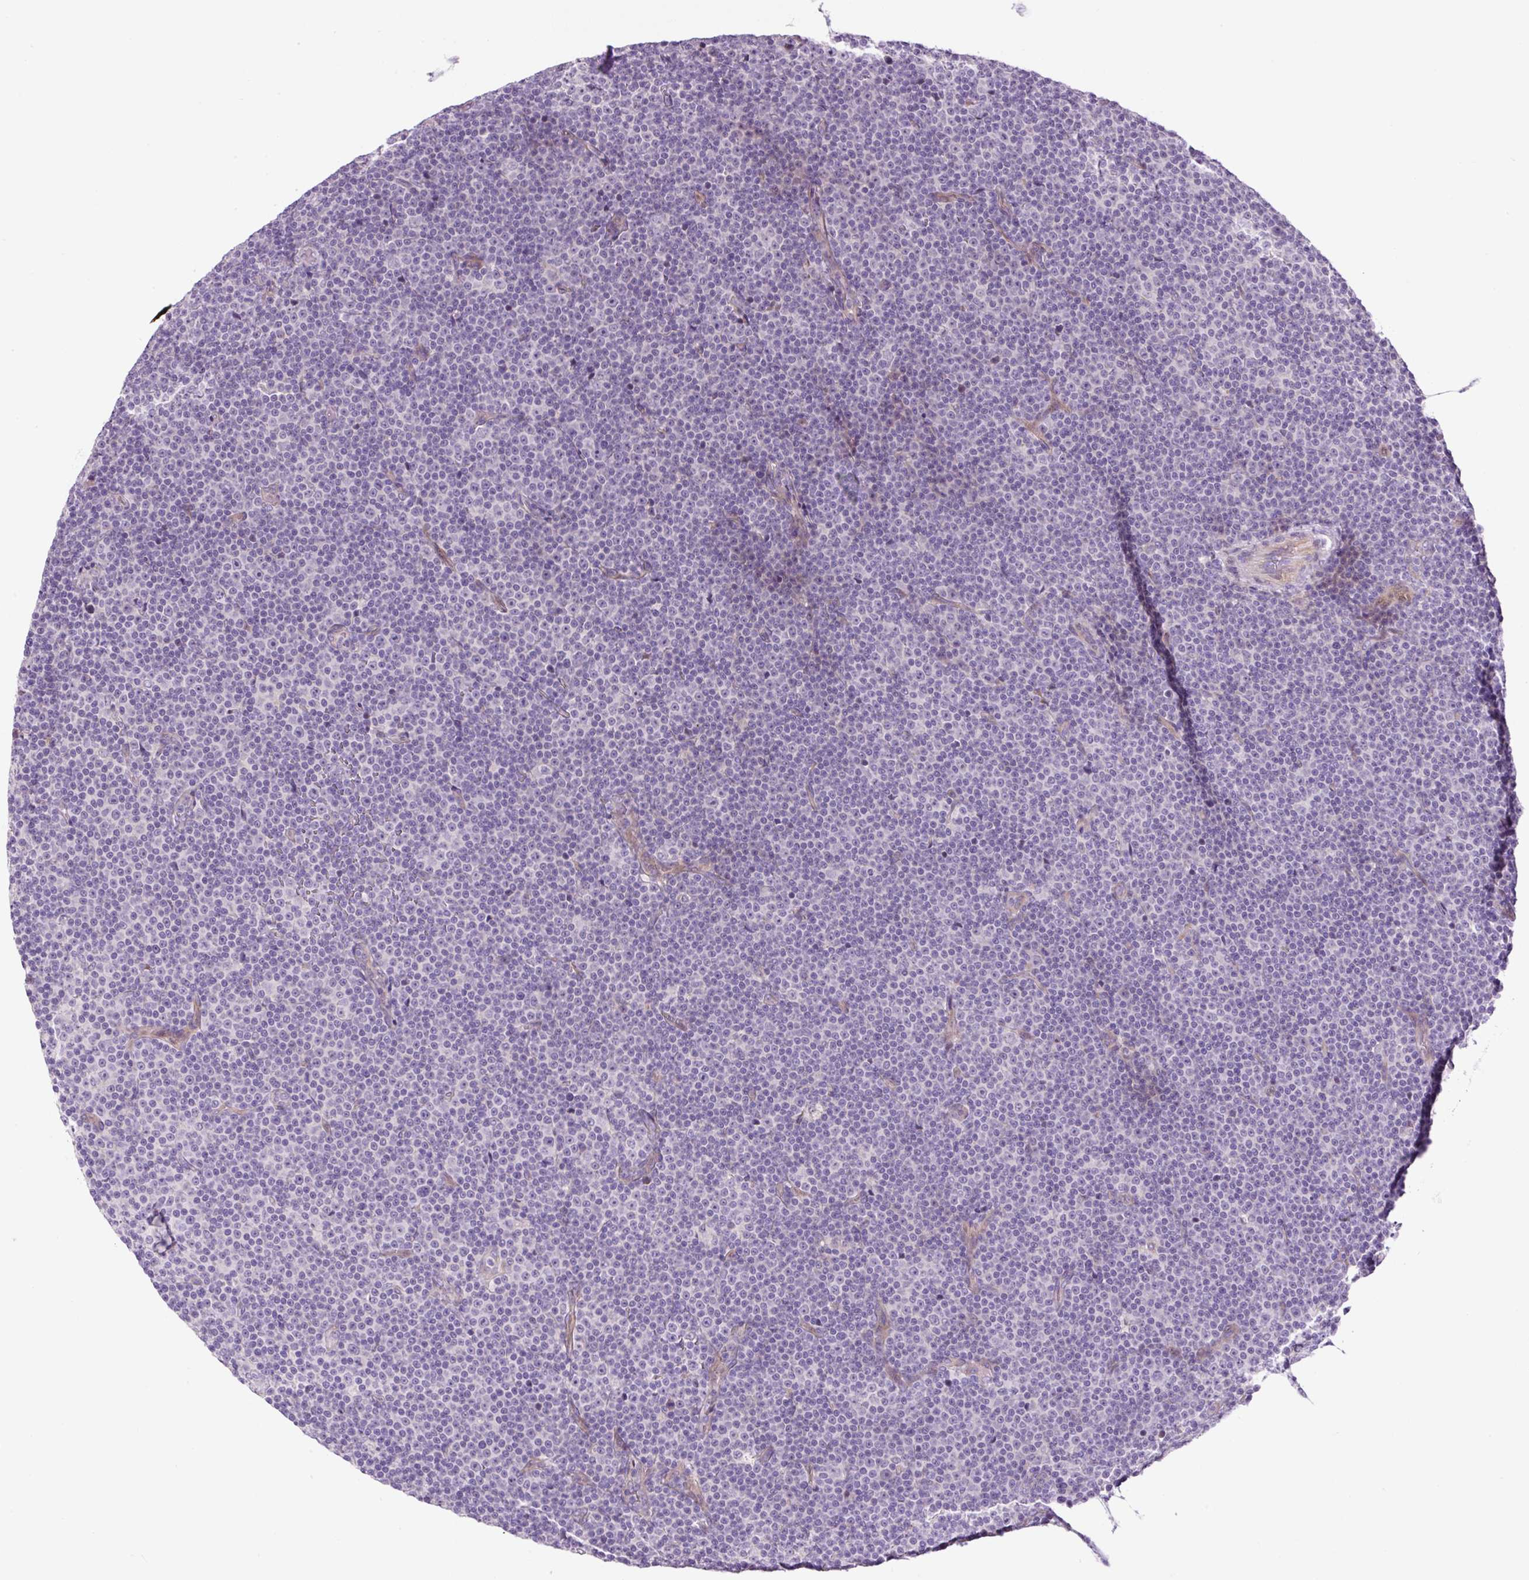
{"staining": {"intensity": "negative", "quantity": "none", "location": "none"}, "tissue": "lymphoma", "cell_type": "Tumor cells", "image_type": "cancer", "snomed": [{"axis": "morphology", "description": "Malignant lymphoma, non-Hodgkin's type, Low grade"}, {"axis": "topography", "description": "Lymph node"}], "caption": "This image is of malignant lymphoma, non-Hodgkin's type (low-grade) stained with immunohistochemistry (IHC) to label a protein in brown with the nuclei are counter-stained blue. There is no expression in tumor cells.", "gene": "OGDHL", "patient": {"sex": "female", "age": 67}}